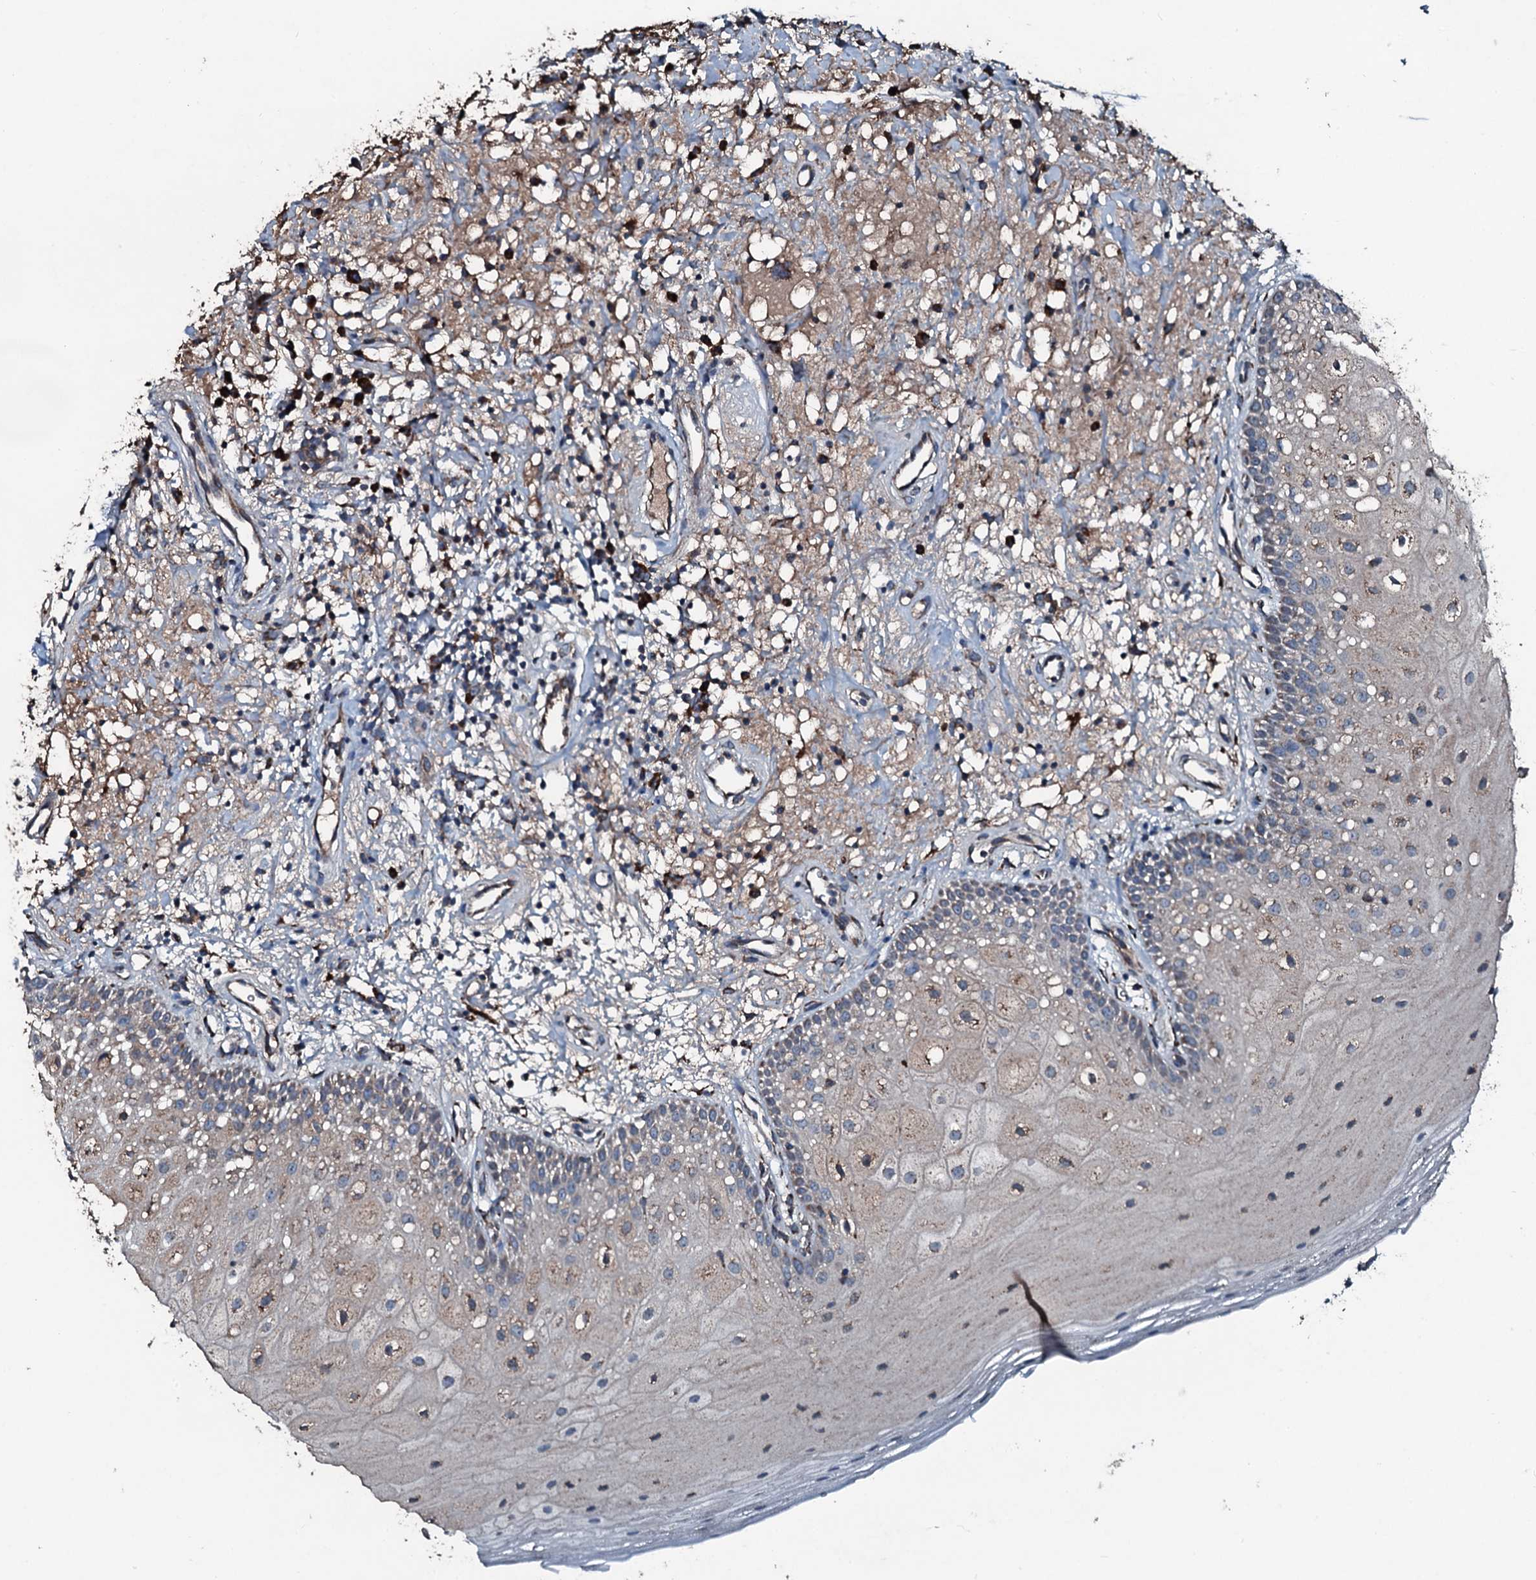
{"staining": {"intensity": "moderate", "quantity": "<25%", "location": "cytoplasmic/membranous"}, "tissue": "oral mucosa", "cell_type": "Squamous epithelial cells", "image_type": "normal", "snomed": [{"axis": "morphology", "description": "Normal tissue, NOS"}, {"axis": "topography", "description": "Oral tissue"}], "caption": "IHC histopathology image of benign oral mucosa: oral mucosa stained using immunohistochemistry displays low levels of moderate protein expression localized specifically in the cytoplasmic/membranous of squamous epithelial cells, appearing as a cytoplasmic/membranous brown color.", "gene": "ACSS3", "patient": {"sex": "male", "age": 74}}